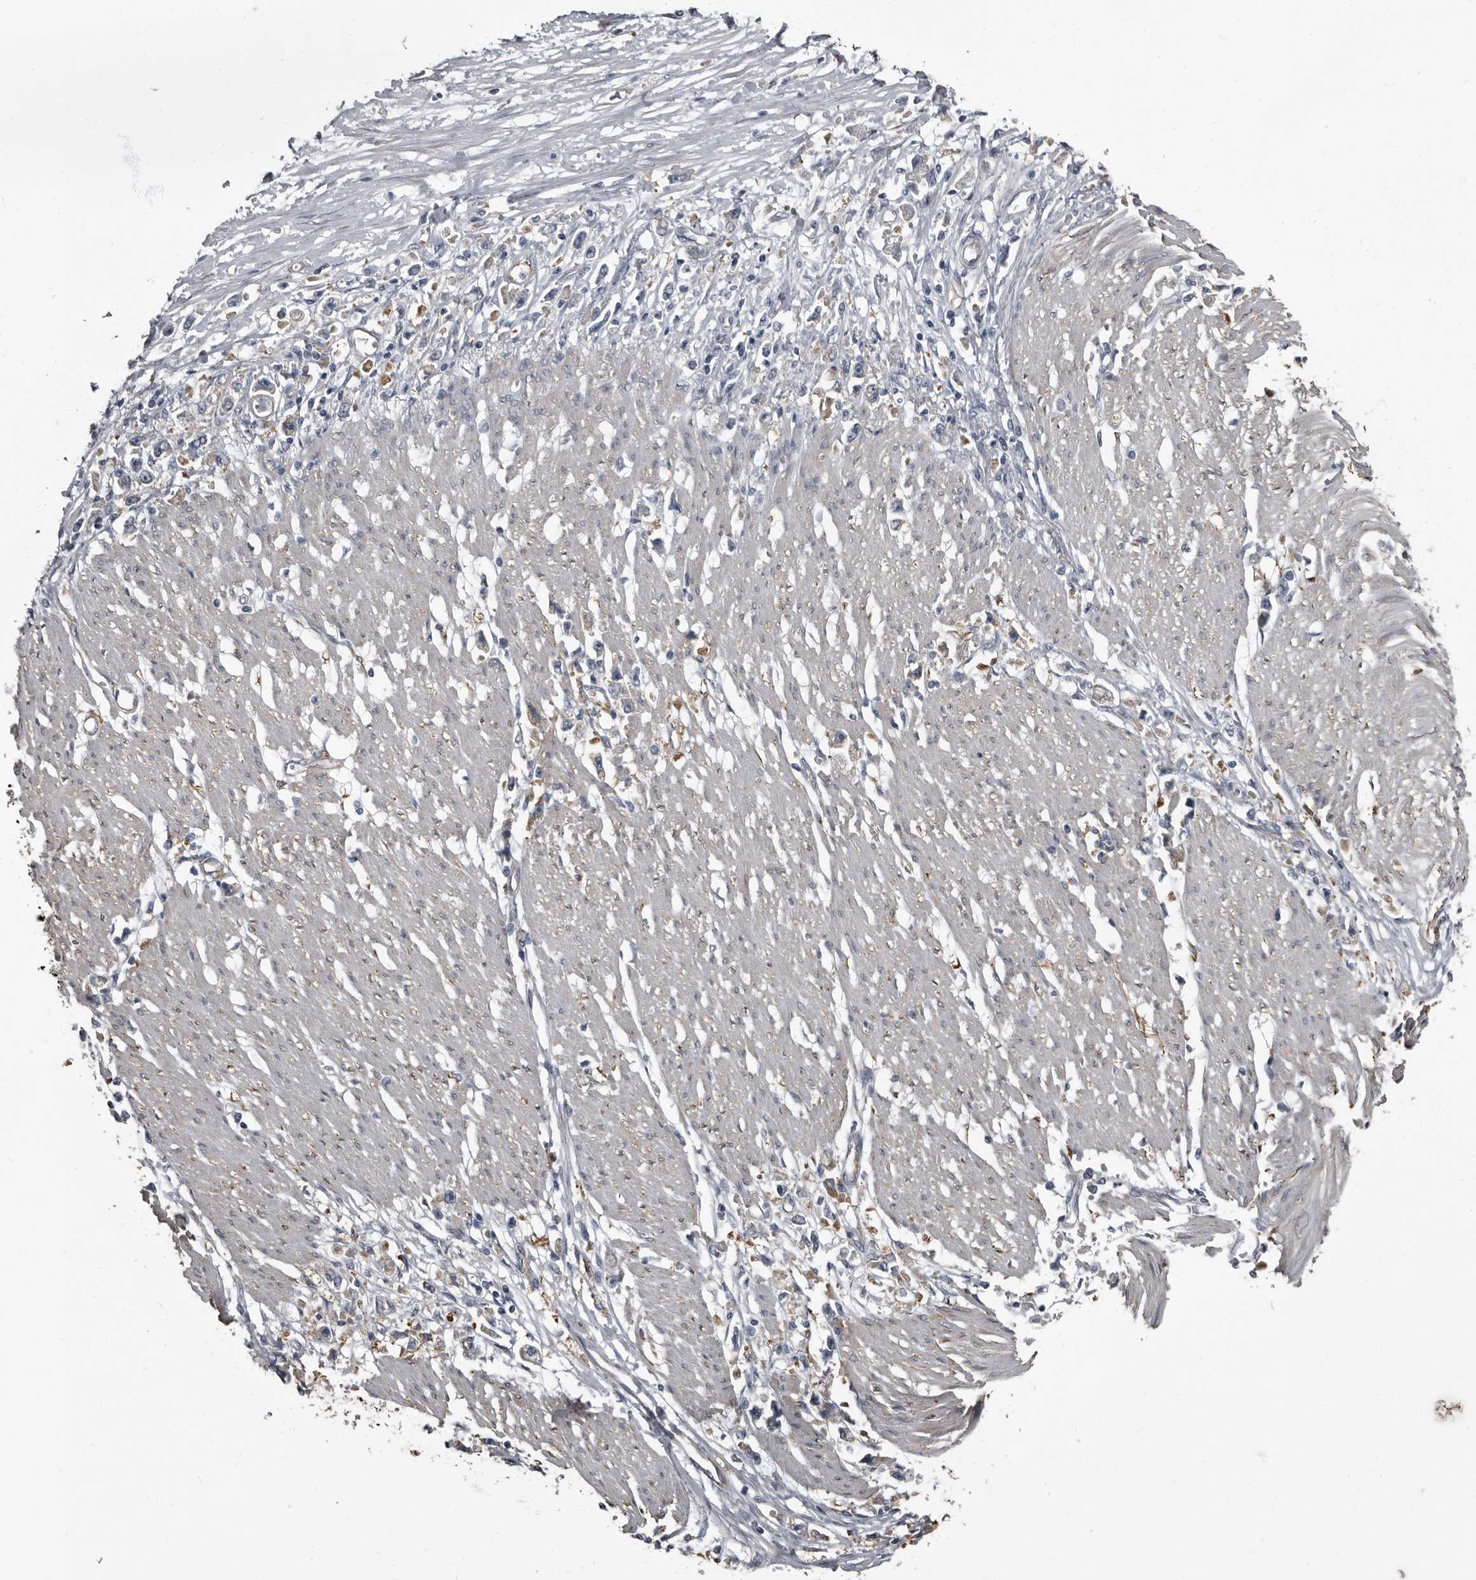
{"staining": {"intensity": "negative", "quantity": "none", "location": "none"}, "tissue": "stomach cancer", "cell_type": "Tumor cells", "image_type": "cancer", "snomed": [{"axis": "morphology", "description": "Adenocarcinoma, NOS"}, {"axis": "topography", "description": "Stomach"}], "caption": "A high-resolution image shows immunohistochemistry (IHC) staining of stomach cancer, which reveals no significant expression in tumor cells.", "gene": "TPD52L1", "patient": {"sex": "female", "age": 59}}